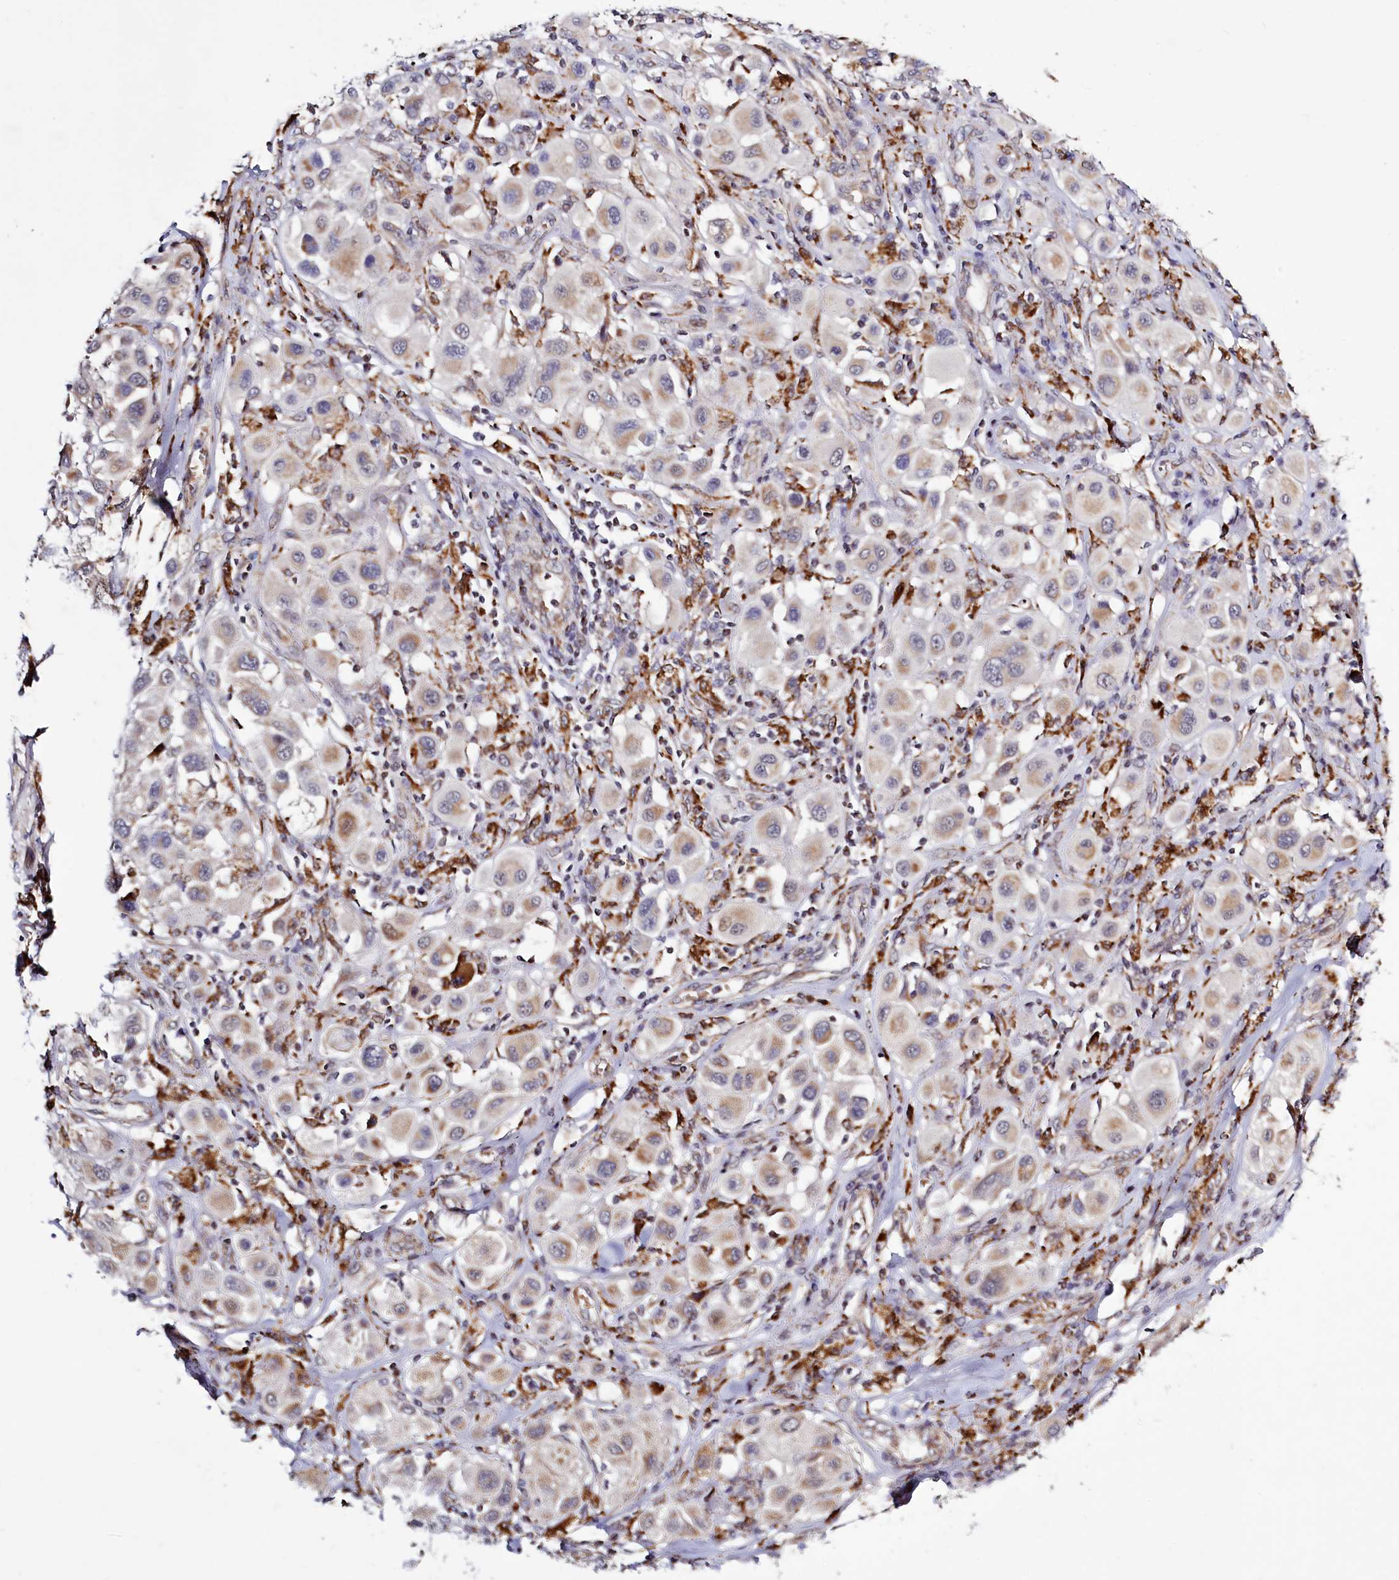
{"staining": {"intensity": "weak", "quantity": "25%-75%", "location": "cytoplasmic/membranous"}, "tissue": "melanoma", "cell_type": "Tumor cells", "image_type": "cancer", "snomed": [{"axis": "morphology", "description": "Malignant melanoma, Metastatic site"}, {"axis": "topography", "description": "Skin"}], "caption": "Melanoma tissue reveals weak cytoplasmic/membranous staining in approximately 25%-75% of tumor cells, visualized by immunohistochemistry.", "gene": "DYNC2H1", "patient": {"sex": "male", "age": 41}}